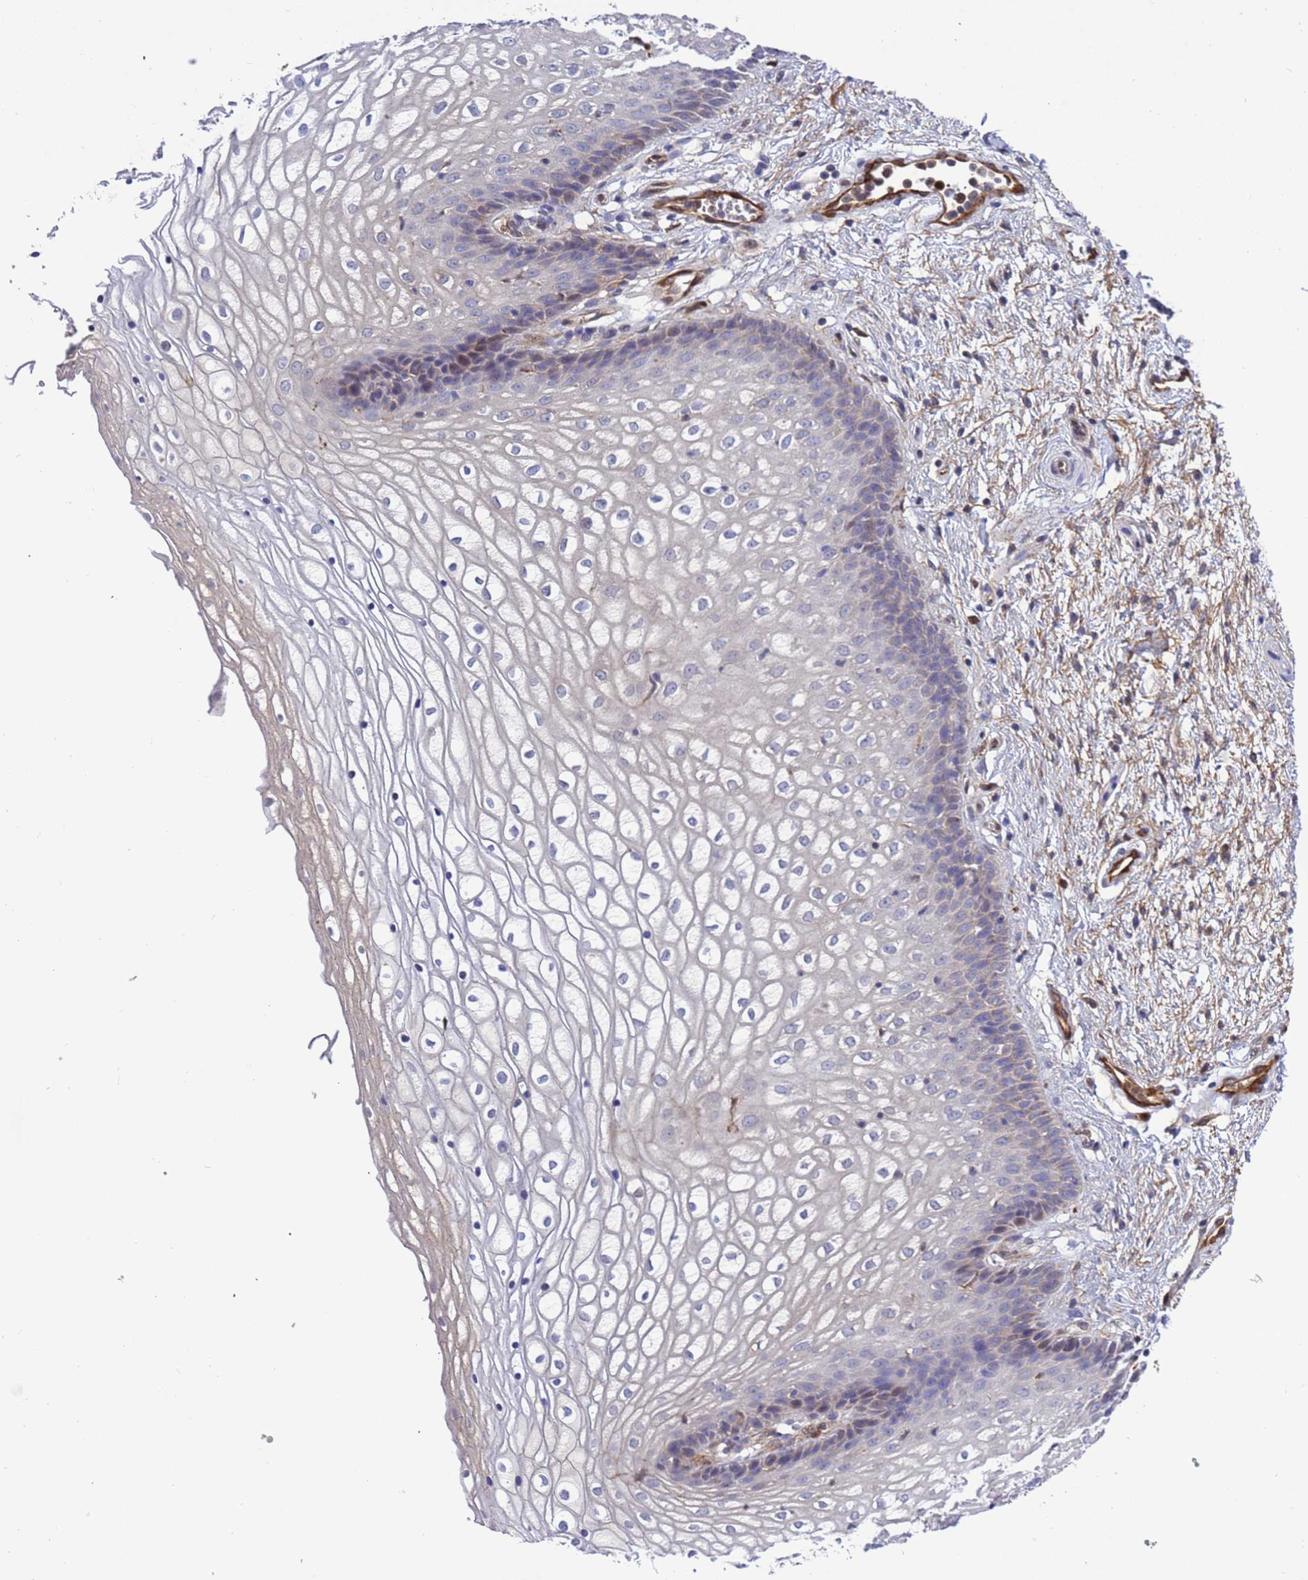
{"staining": {"intensity": "moderate", "quantity": "<25%", "location": "cytoplasmic/membranous"}, "tissue": "vagina", "cell_type": "Squamous epithelial cells", "image_type": "normal", "snomed": [{"axis": "morphology", "description": "Normal tissue, NOS"}, {"axis": "topography", "description": "Vagina"}], "caption": "A brown stain shows moderate cytoplasmic/membranous positivity of a protein in squamous epithelial cells of unremarkable vagina. Using DAB (3,3'-diaminobenzidine) (brown) and hematoxylin (blue) stains, captured at high magnification using brightfield microscopy.", "gene": "FOXRED1", "patient": {"sex": "female", "age": 34}}